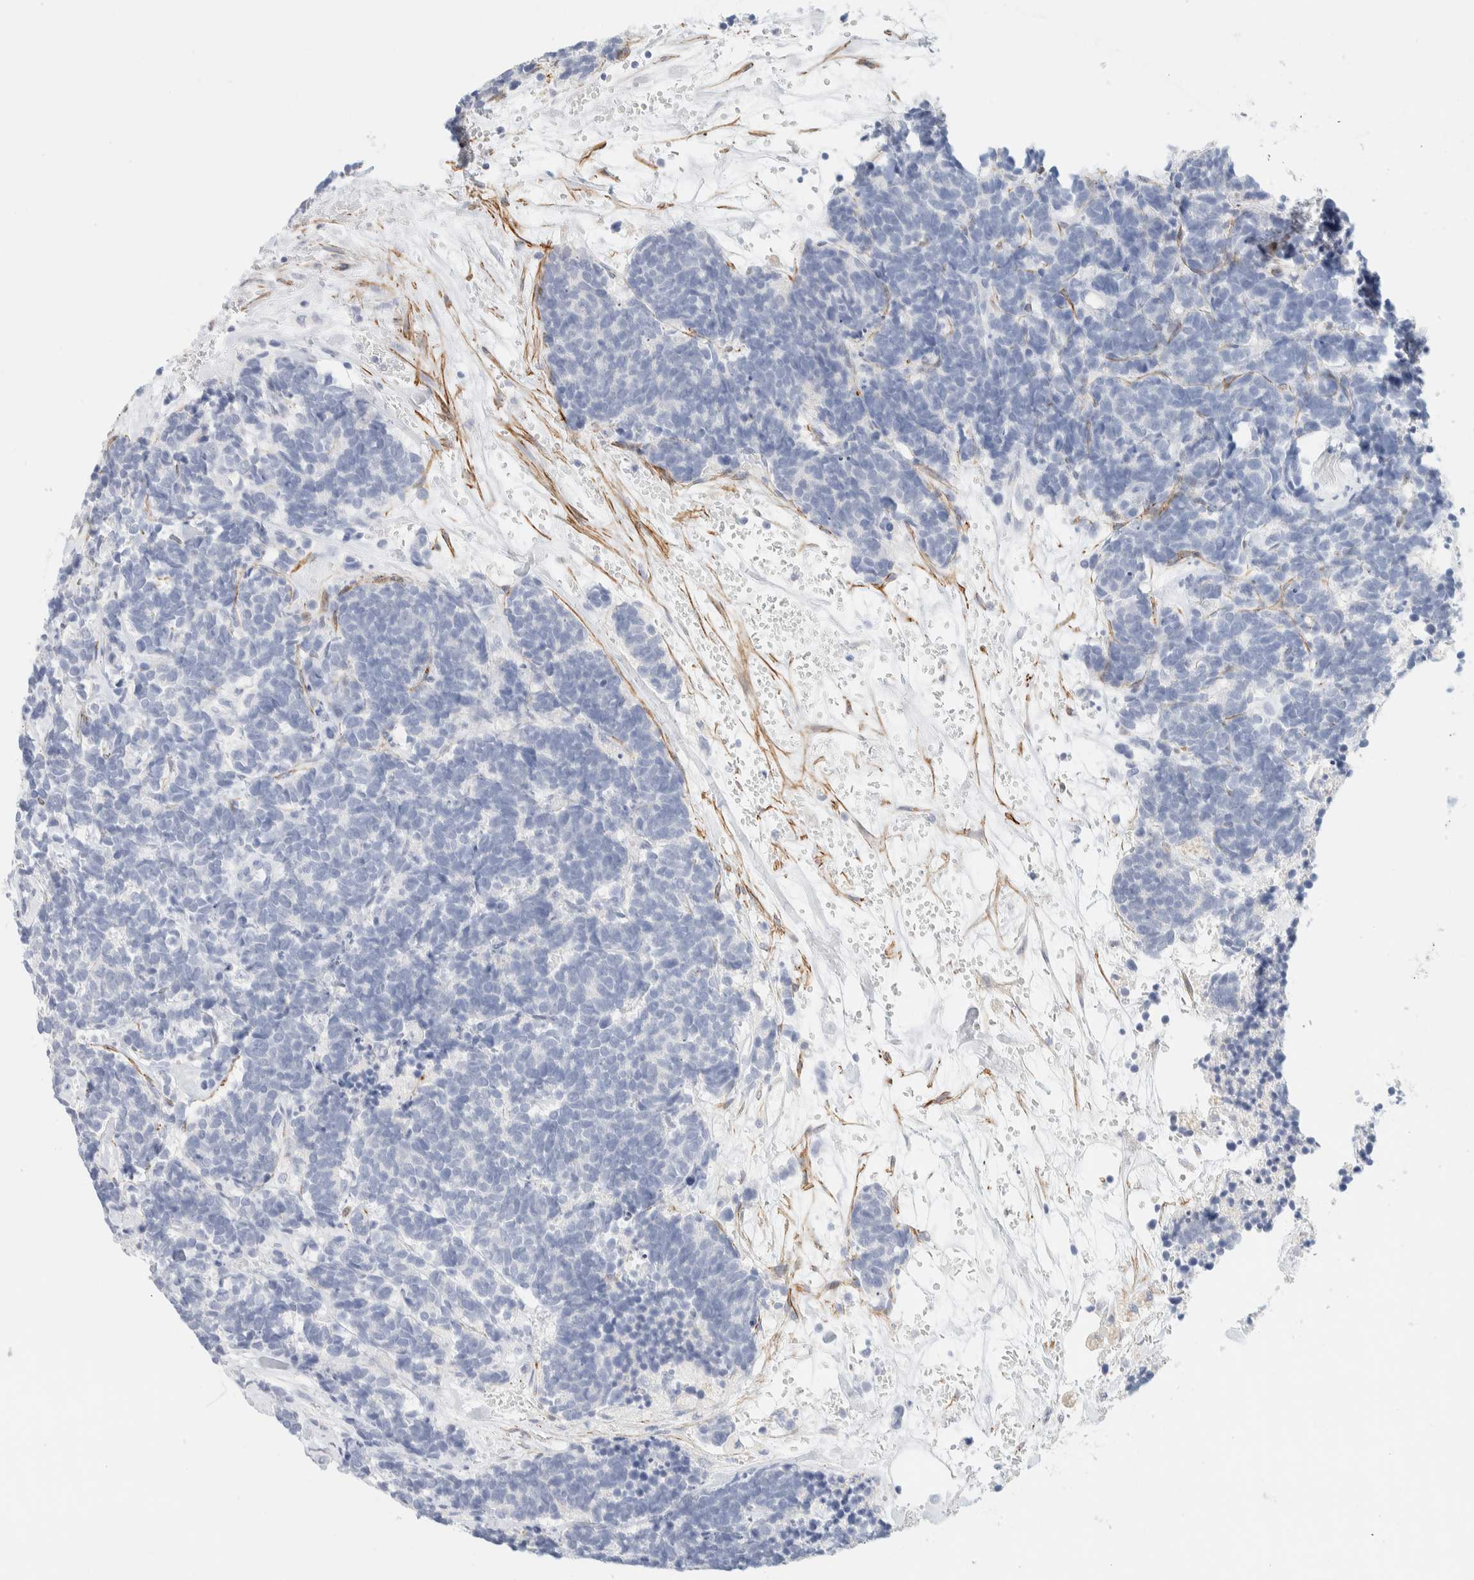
{"staining": {"intensity": "negative", "quantity": "none", "location": "none"}, "tissue": "carcinoid", "cell_type": "Tumor cells", "image_type": "cancer", "snomed": [{"axis": "morphology", "description": "Carcinoma, NOS"}, {"axis": "morphology", "description": "Carcinoid, malignant, NOS"}, {"axis": "topography", "description": "Urinary bladder"}], "caption": "Carcinoma was stained to show a protein in brown. There is no significant positivity in tumor cells. (DAB immunohistochemistry (IHC), high magnification).", "gene": "AFMID", "patient": {"sex": "male", "age": 57}}